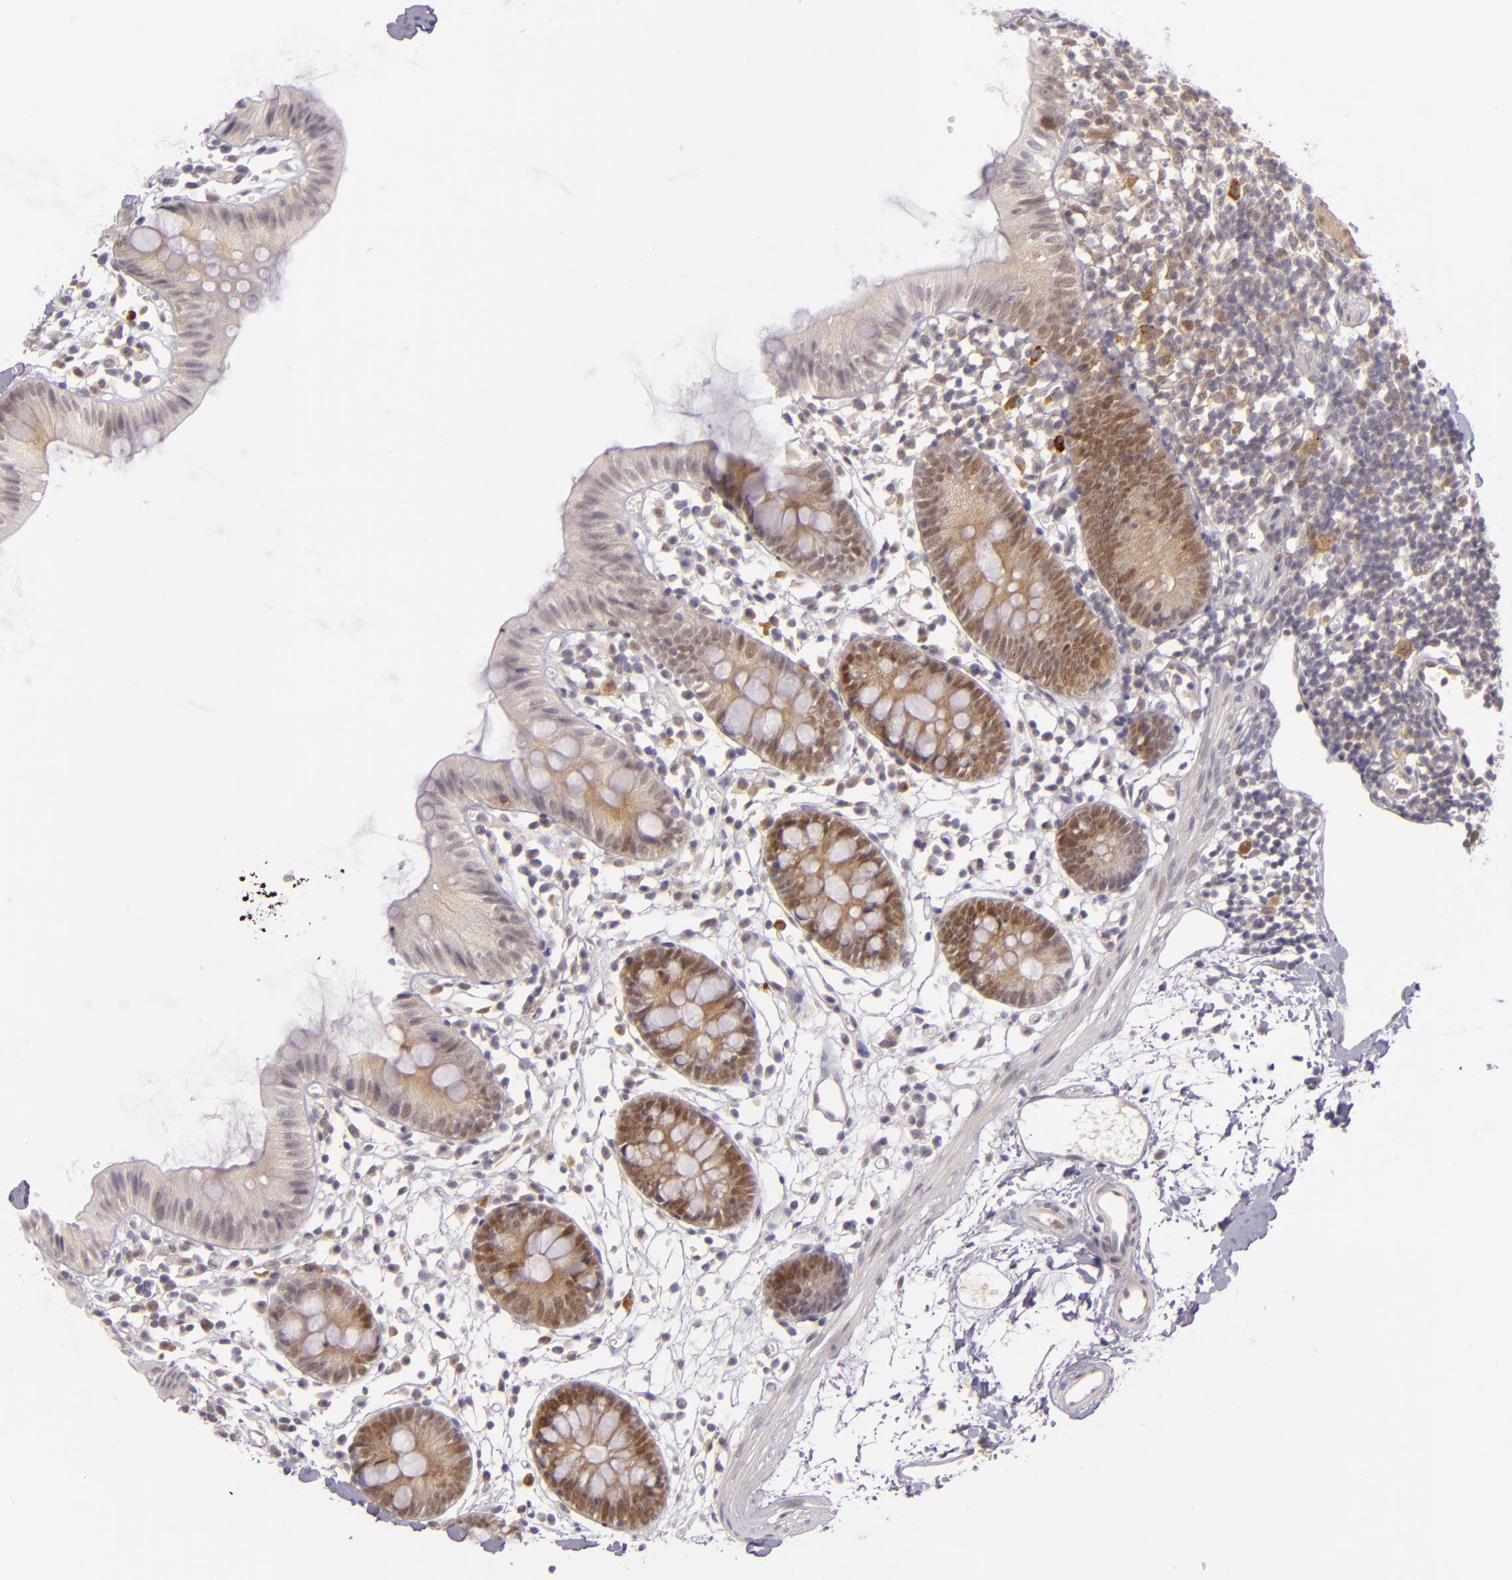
{"staining": {"intensity": "moderate", "quantity": ">75%", "location": "cytoplasmic/membranous,nuclear"}, "tissue": "colon", "cell_type": "Endothelial cells", "image_type": "normal", "snomed": [{"axis": "morphology", "description": "Normal tissue, NOS"}, {"axis": "topography", "description": "Colon"}], "caption": "Colon stained for a protein displays moderate cytoplasmic/membranous,nuclear positivity in endothelial cells. (DAB (3,3'-diaminobenzidine) = brown stain, brightfield microscopy at high magnification).", "gene": "CSE1L", "patient": {"sex": "male", "age": 14}}